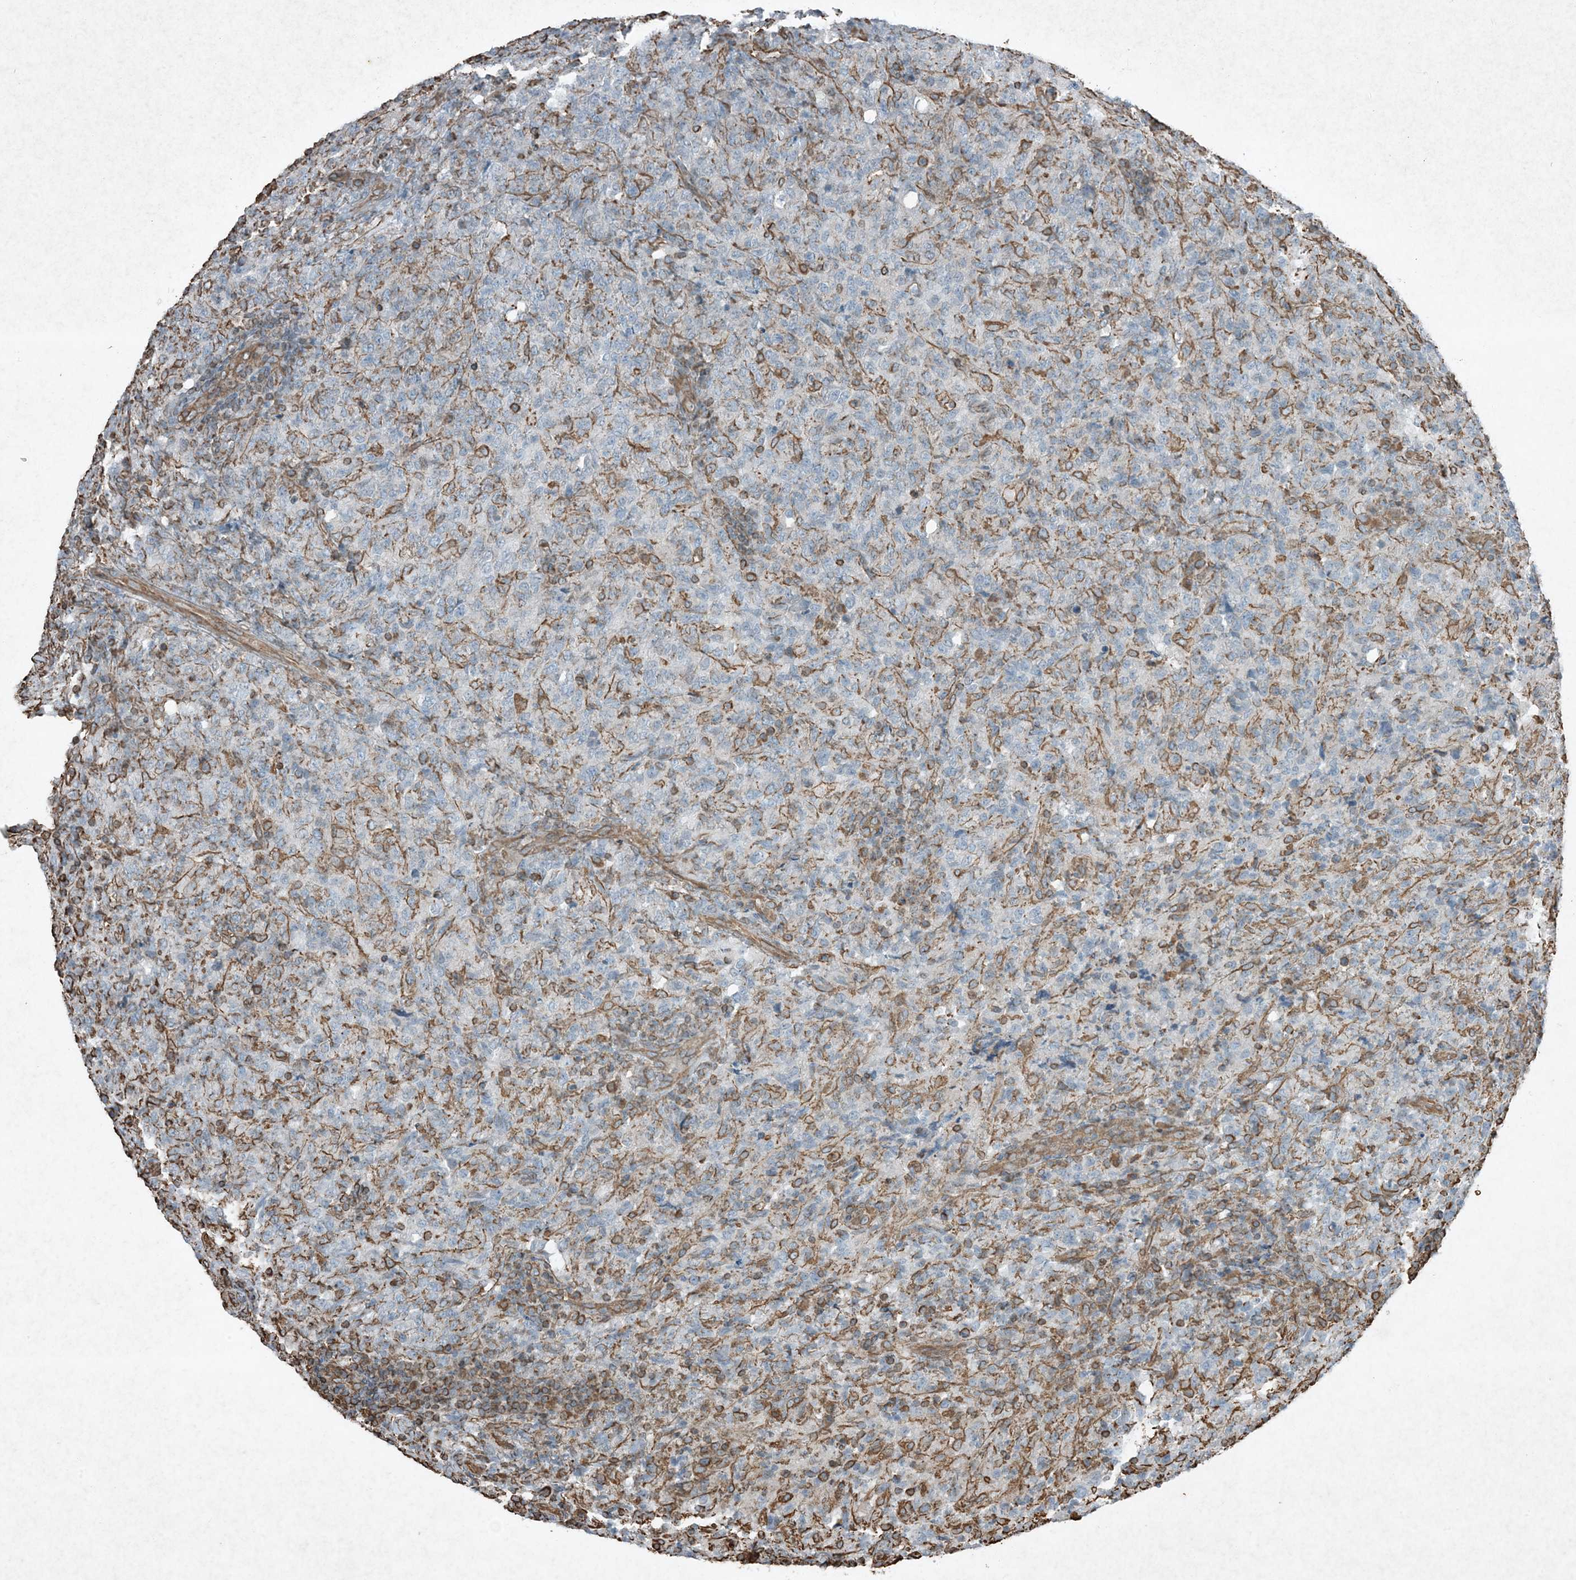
{"staining": {"intensity": "negative", "quantity": "none", "location": "none"}, "tissue": "lymphoma", "cell_type": "Tumor cells", "image_type": "cancer", "snomed": [{"axis": "morphology", "description": "Malignant lymphoma, non-Hodgkin's type, High grade"}, {"axis": "topography", "description": "Tonsil"}], "caption": "The histopathology image demonstrates no significant positivity in tumor cells of malignant lymphoma, non-Hodgkin's type (high-grade).", "gene": "RYK", "patient": {"sex": "female", "age": 36}}